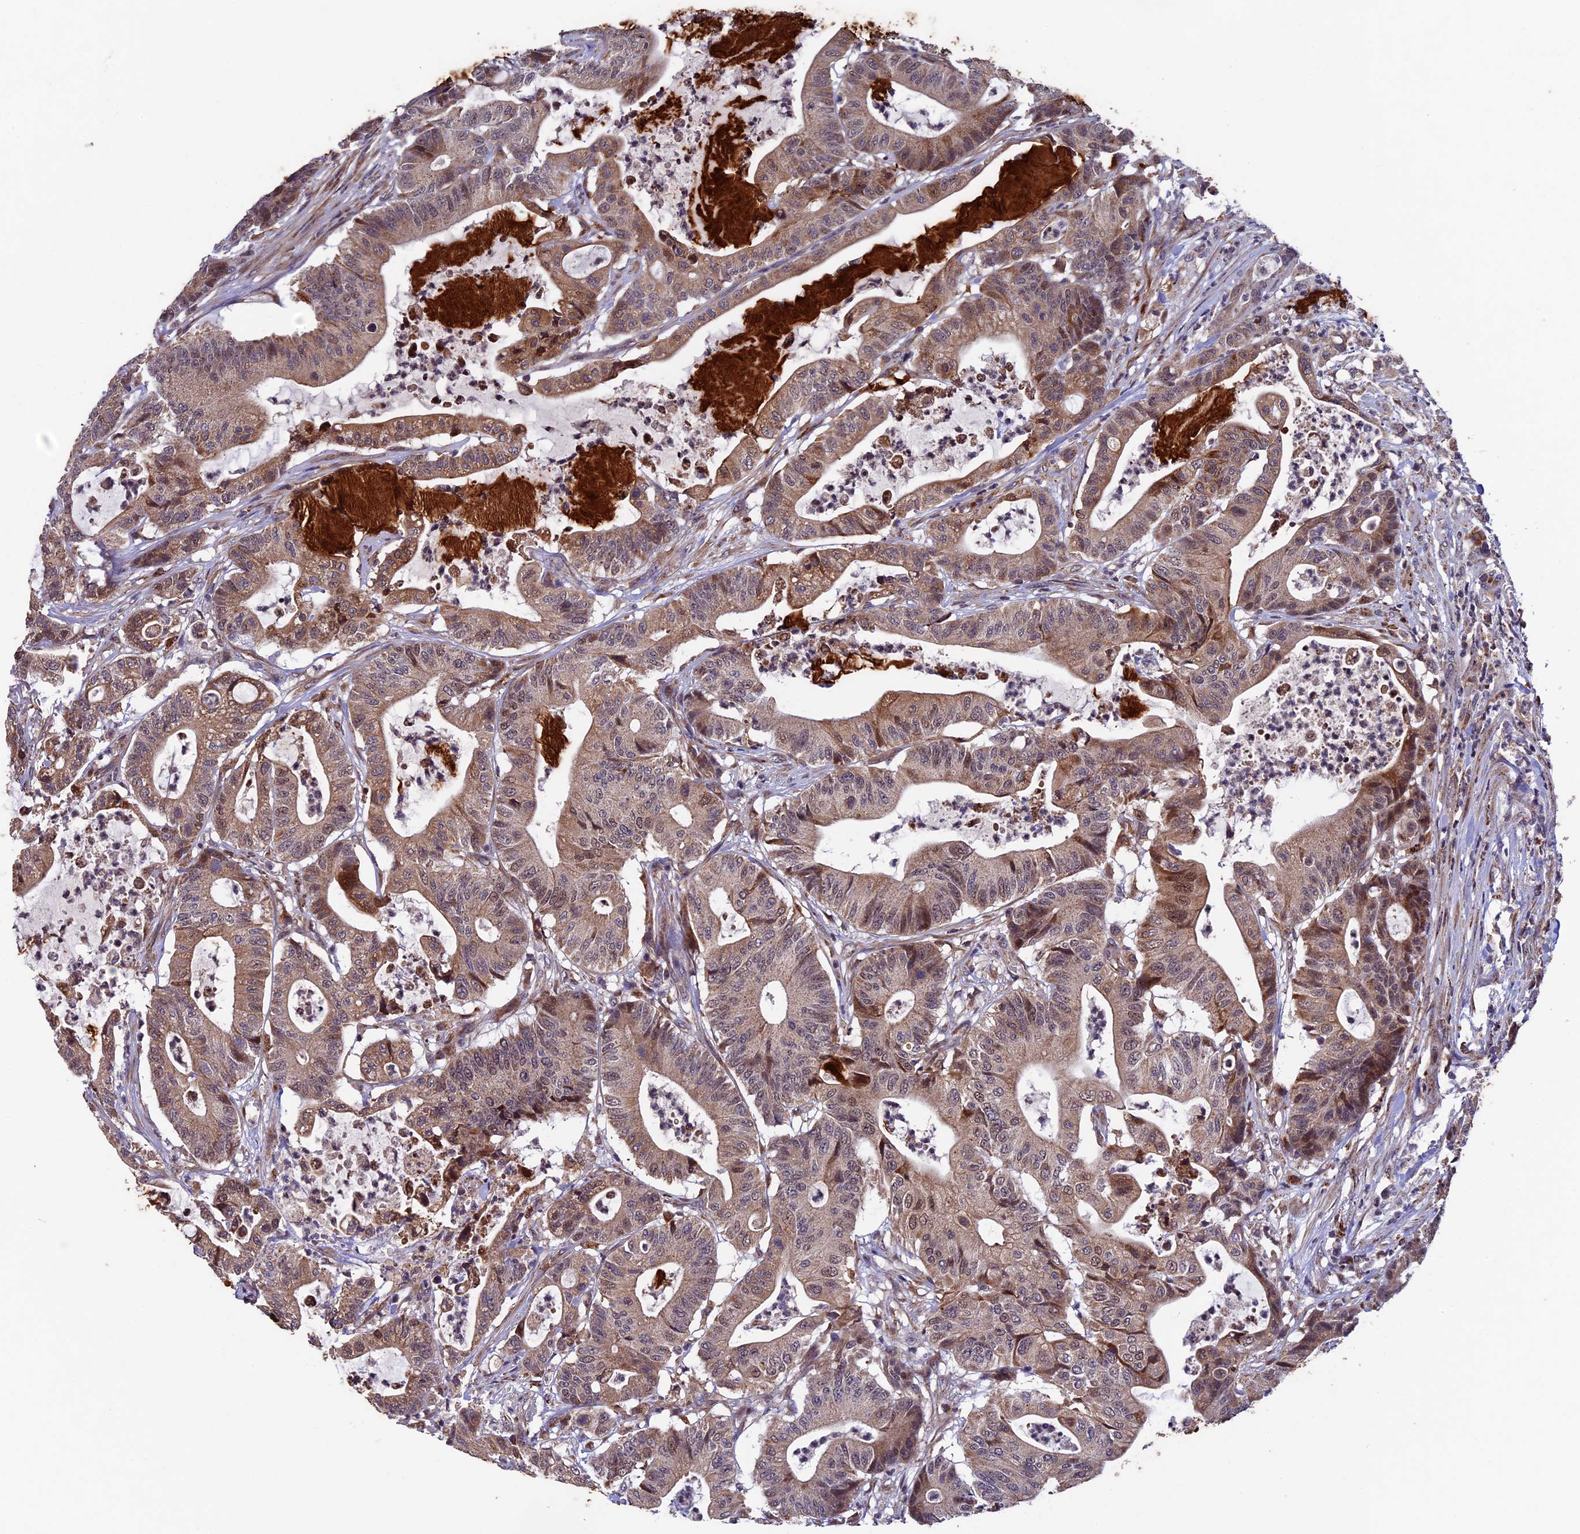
{"staining": {"intensity": "moderate", "quantity": ">75%", "location": "cytoplasmic/membranous,nuclear"}, "tissue": "colorectal cancer", "cell_type": "Tumor cells", "image_type": "cancer", "snomed": [{"axis": "morphology", "description": "Adenocarcinoma, NOS"}, {"axis": "topography", "description": "Colon"}], "caption": "Colorectal cancer stained for a protein (brown) exhibits moderate cytoplasmic/membranous and nuclear positive staining in approximately >75% of tumor cells.", "gene": "RNF17", "patient": {"sex": "female", "age": 84}}